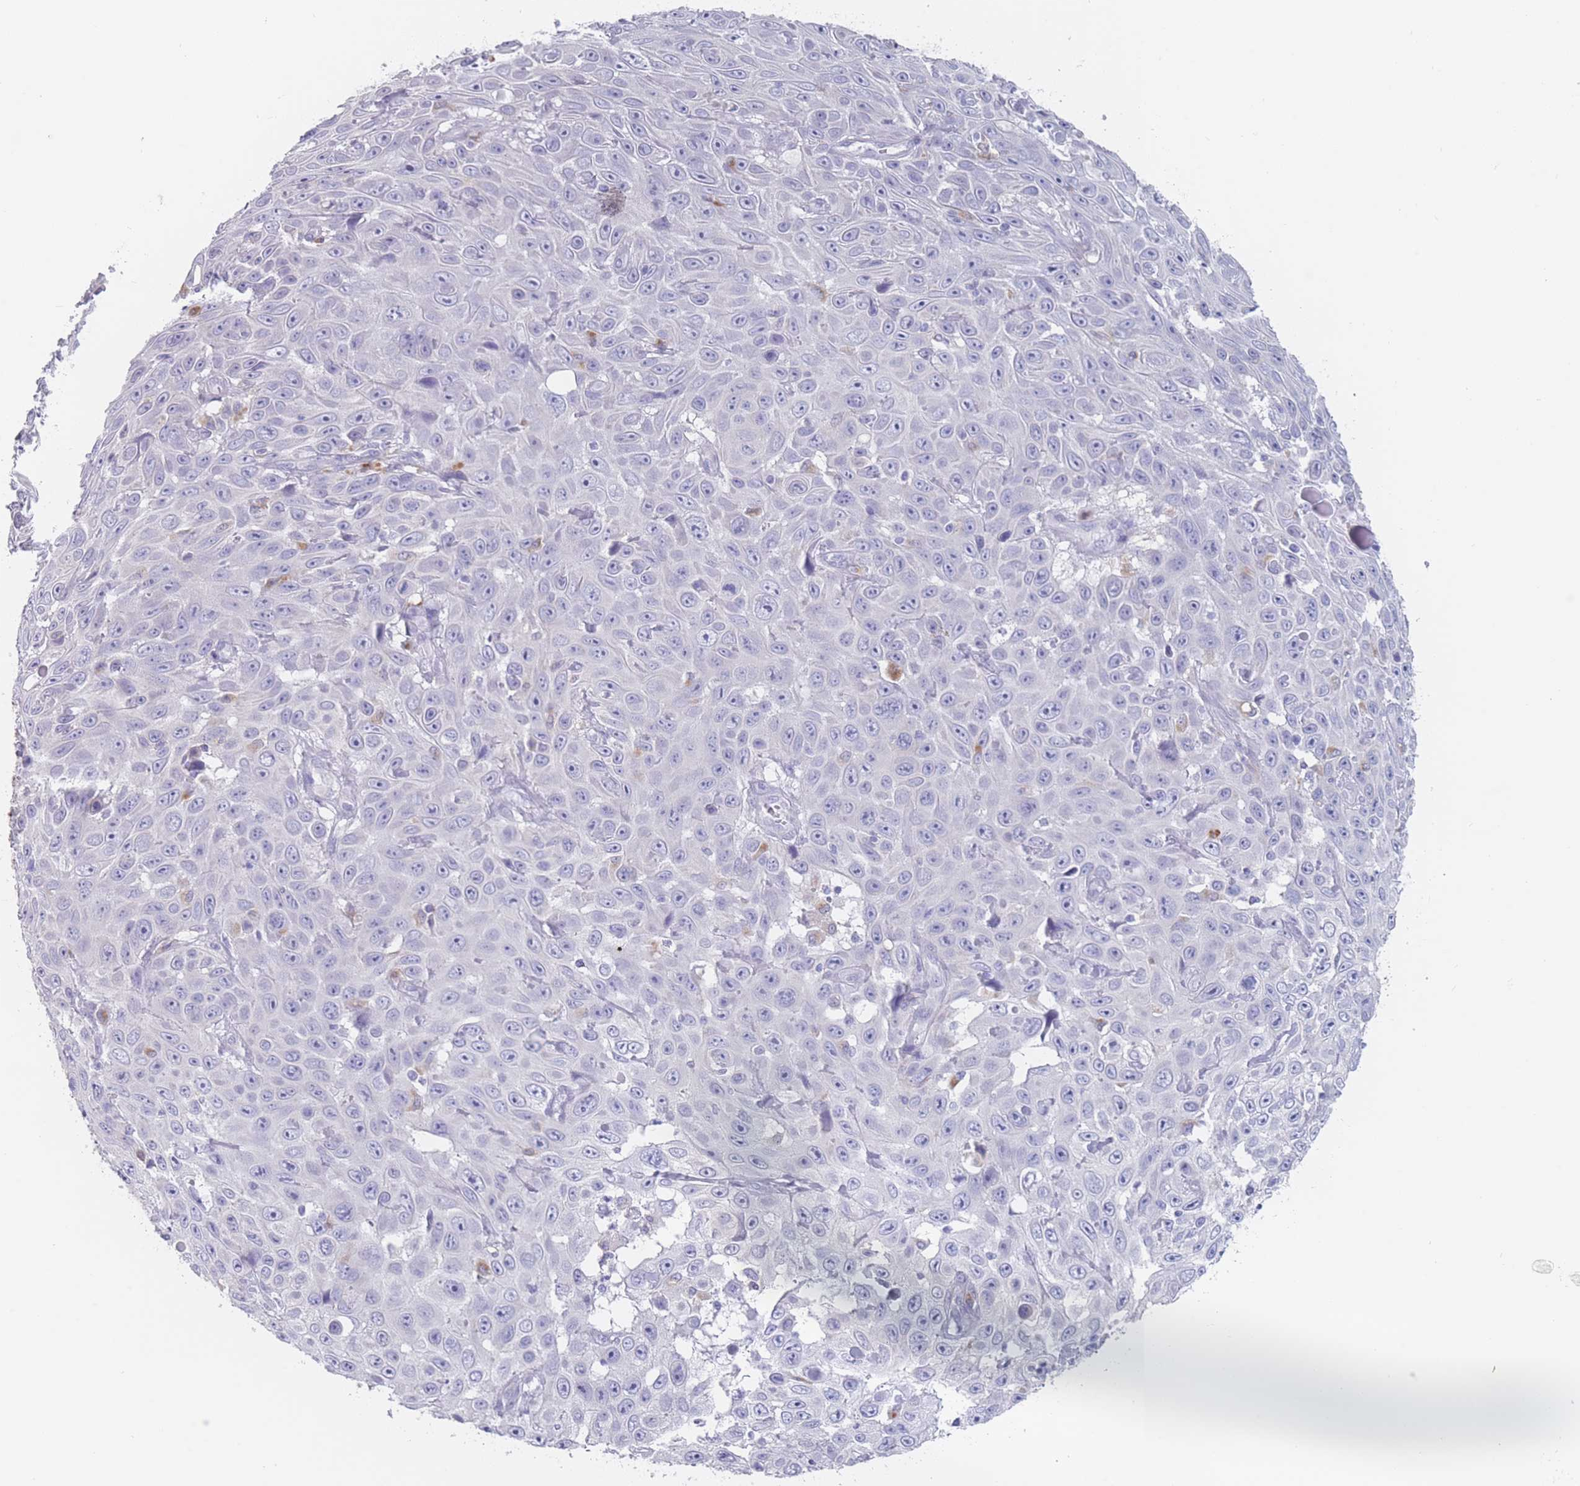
{"staining": {"intensity": "negative", "quantity": "none", "location": "none"}, "tissue": "skin cancer", "cell_type": "Tumor cells", "image_type": "cancer", "snomed": [{"axis": "morphology", "description": "Squamous cell carcinoma, NOS"}, {"axis": "topography", "description": "Skin"}], "caption": "This is an immunohistochemistry (IHC) photomicrograph of human skin cancer. There is no positivity in tumor cells.", "gene": "CYP51A1", "patient": {"sex": "male", "age": 82}}